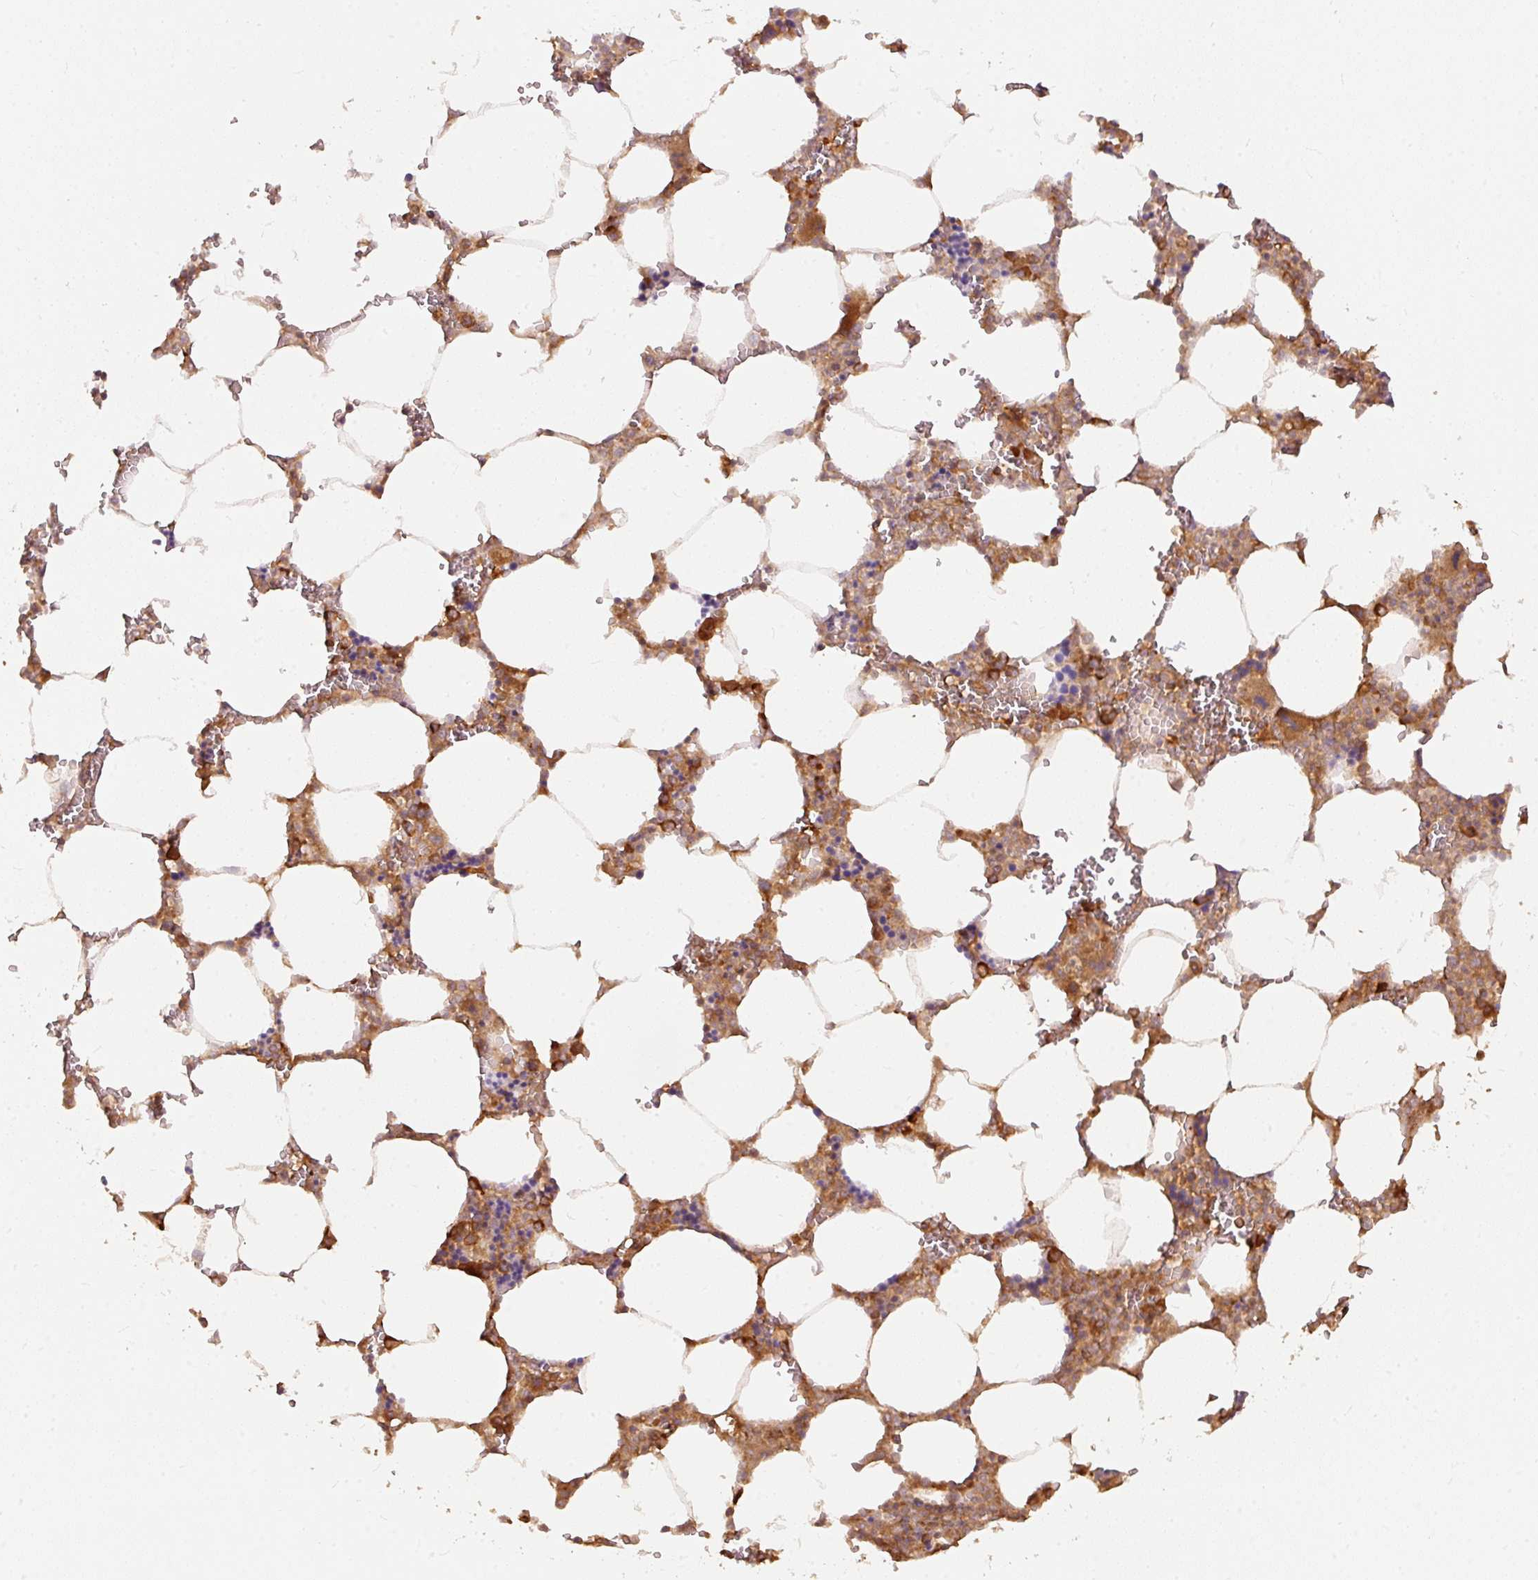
{"staining": {"intensity": "moderate", "quantity": "25%-75%", "location": "cytoplasmic/membranous"}, "tissue": "bone marrow", "cell_type": "Hematopoietic cells", "image_type": "normal", "snomed": [{"axis": "morphology", "description": "Normal tissue, NOS"}, {"axis": "topography", "description": "Bone marrow"}], "caption": "Immunohistochemical staining of unremarkable bone marrow reveals 25%-75% levels of moderate cytoplasmic/membranous protein staining in approximately 25%-75% of hematopoietic cells. The protein is shown in brown color, while the nuclei are stained blue.", "gene": "EIF3B", "patient": {"sex": "male", "age": 64}}